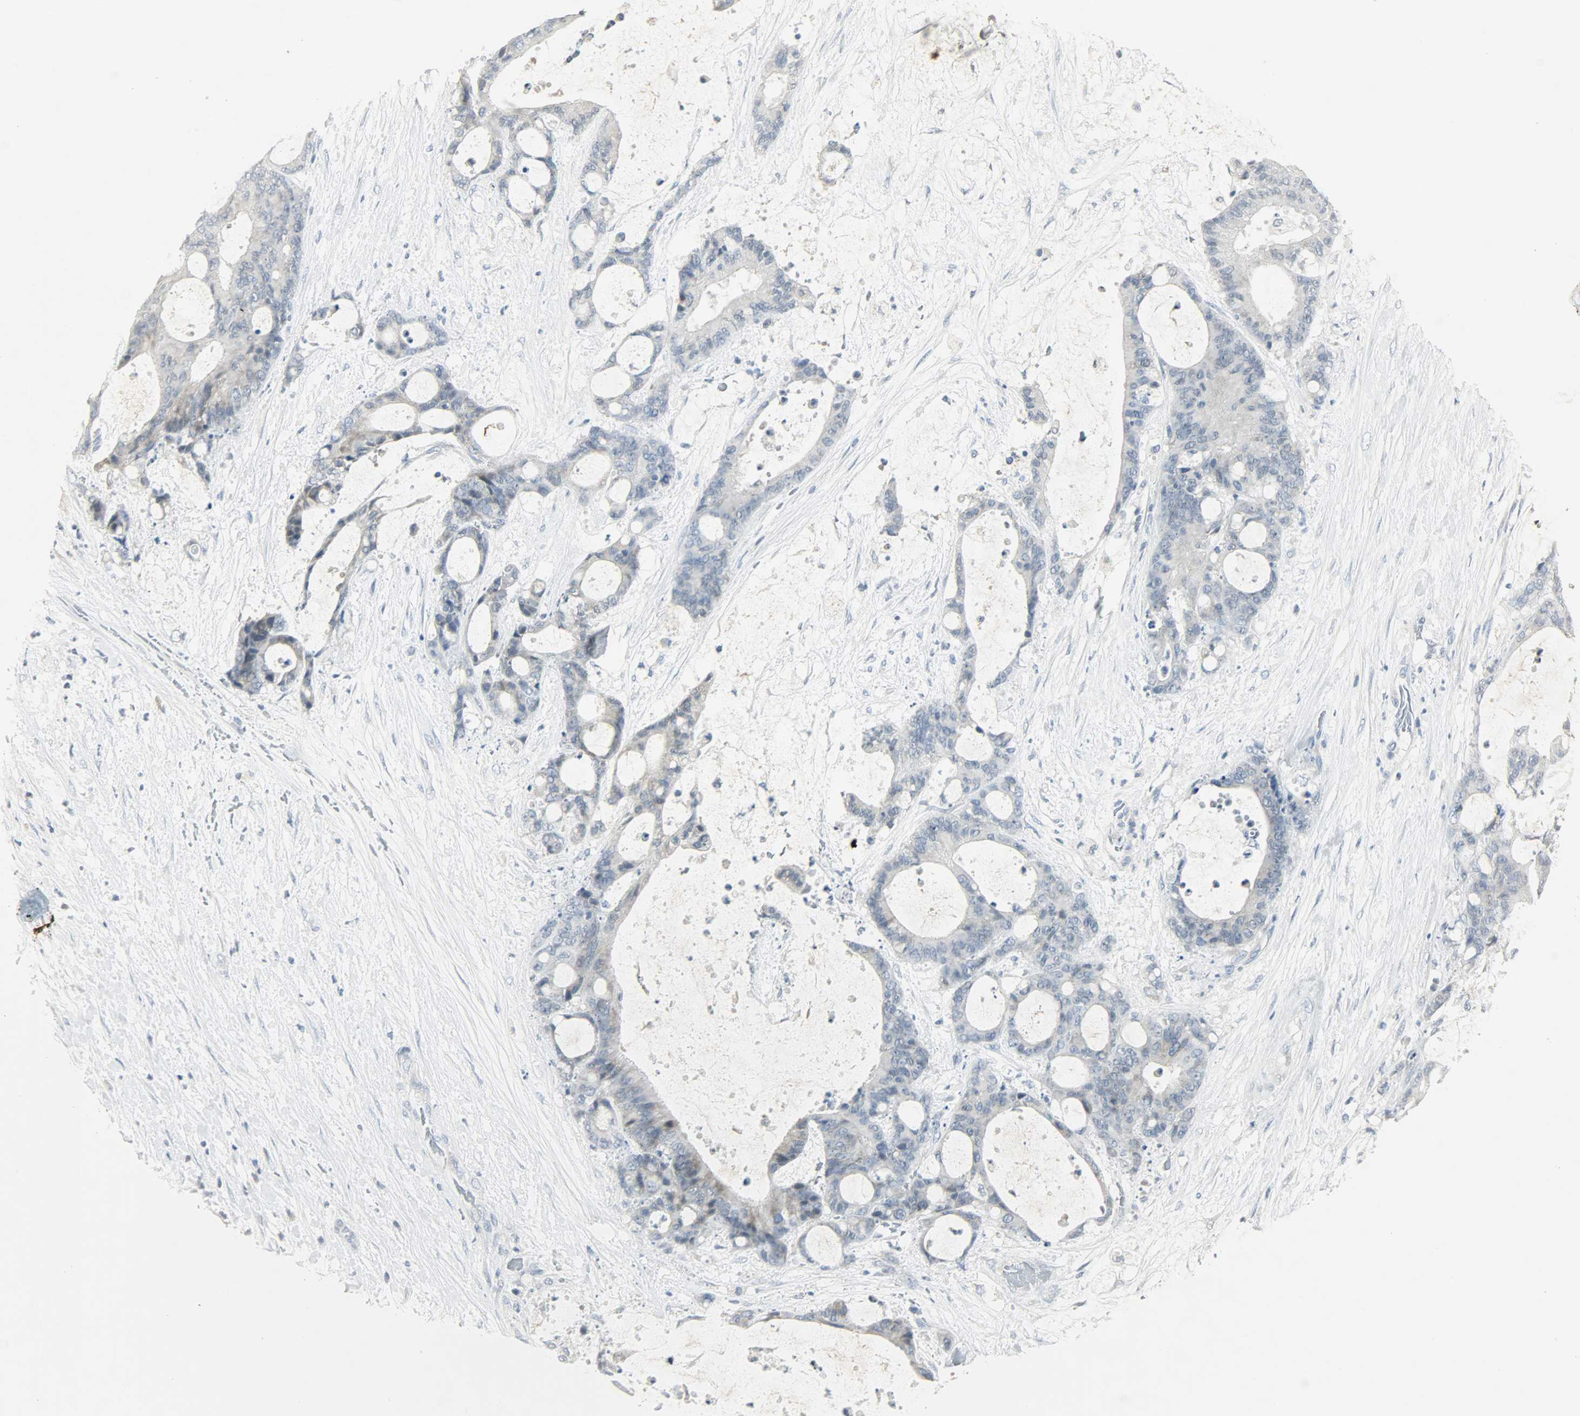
{"staining": {"intensity": "moderate", "quantity": "<25%", "location": "cytoplasmic/membranous,nuclear"}, "tissue": "liver cancer", "cell_type": "Tumor cells", "image_type": "cancer", "snomed": [{"axis": "morphology", "description": "Cholangiocarcinoma"}, {"axis": "topography", "description": "Liver"}], "caption": "Liver cholangiocarcinoma tissue shows moderate cytoplasmic/membranous and nuclear positivity in about <25% of tumor cells, visualized by immunohistochemistry. The protein of interest is stained brown, and the nuclei are stained in blue (DAB IHC with brightfield microscopy, high magnification).", "gene": "CAMK4", "patient": {"sex": "female", "age": 73}}